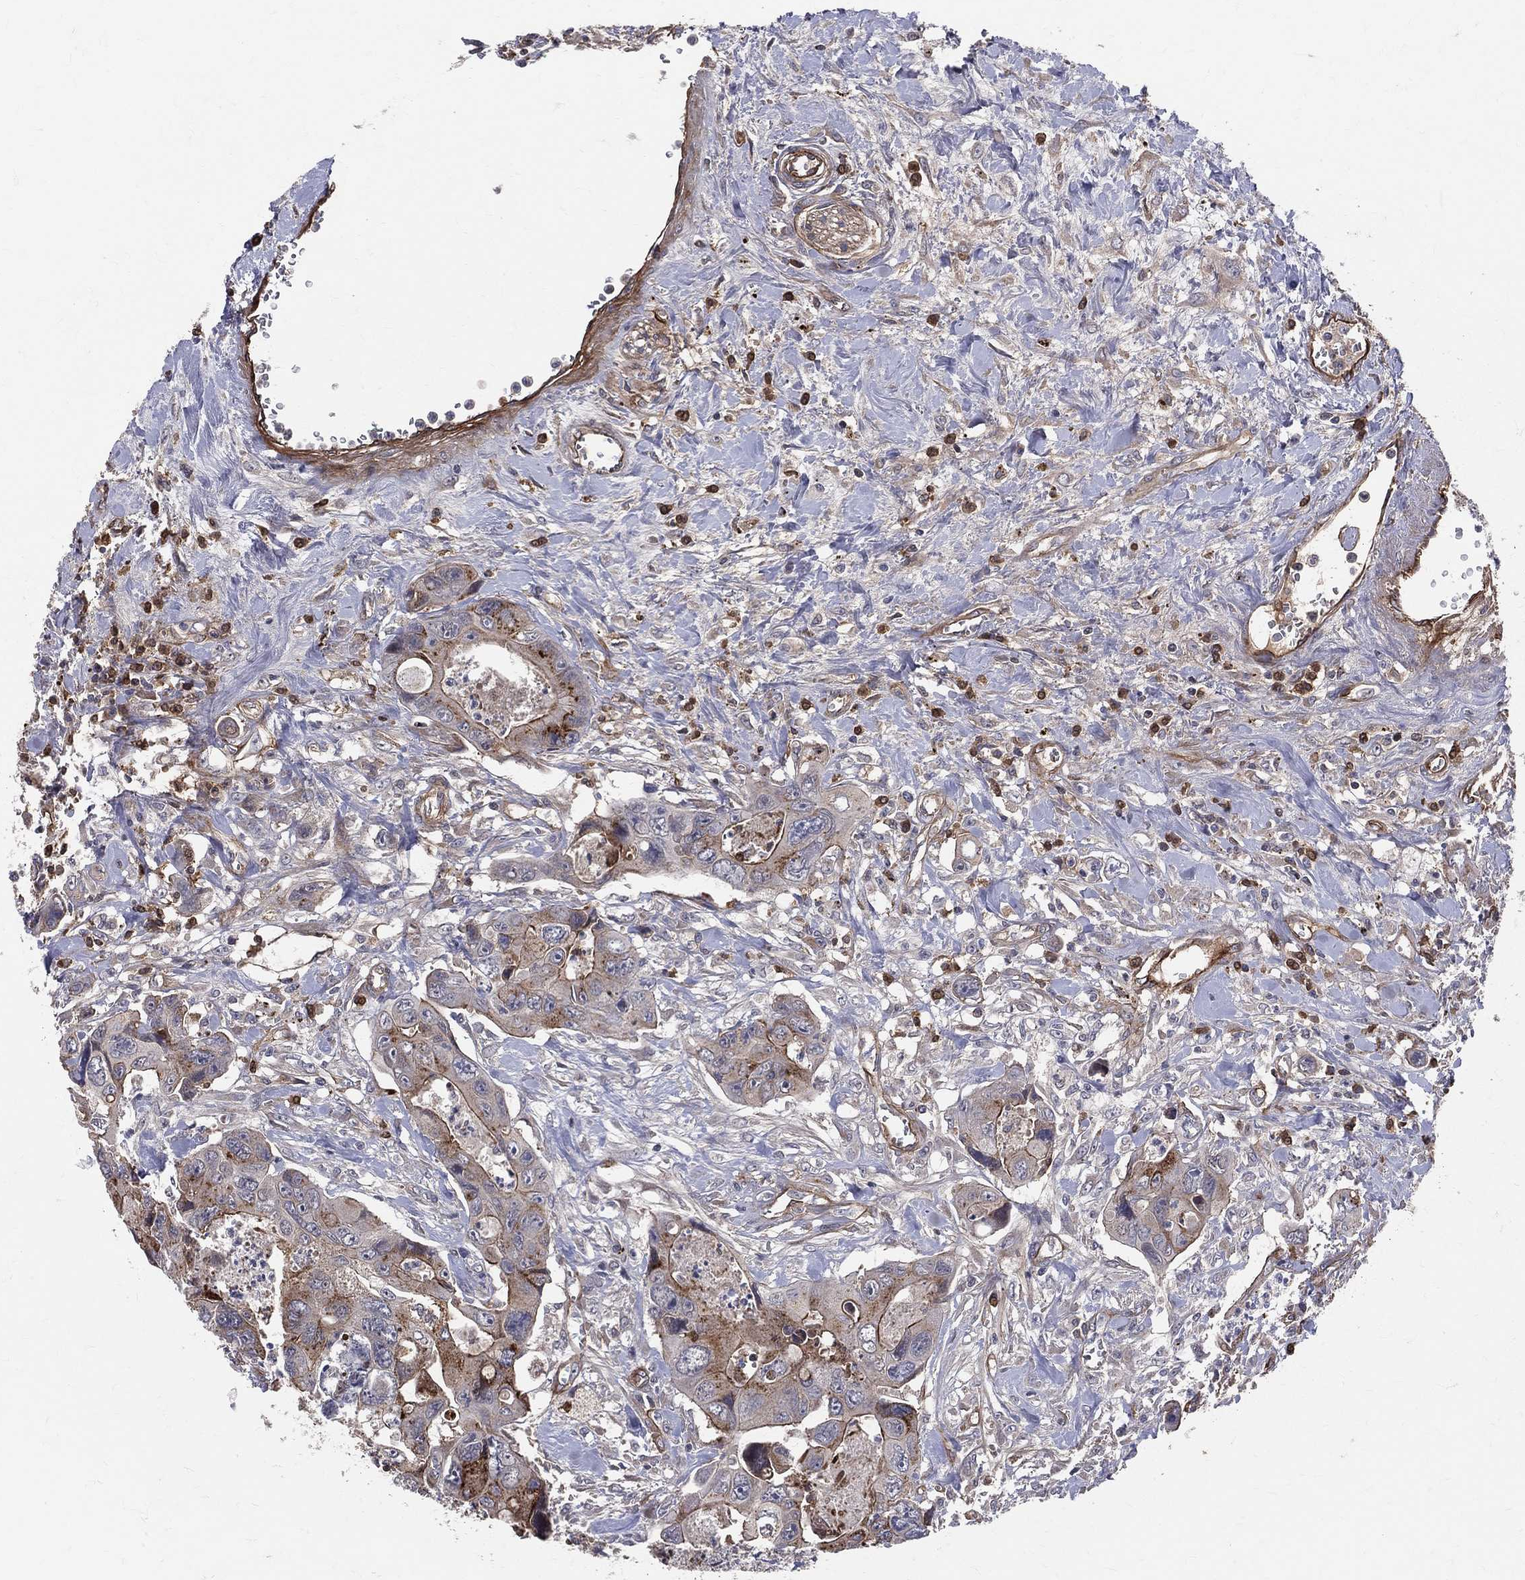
{"staining": {"intensity": "strong", "quantity": "25%-75%", "location": "cytoplasmic/membranous"}, "tissue": "colorectal cancer", "cell_type": "Tumor cells", "image_type": "cancer", "snomed": [{"axis": "morphology", "description": "Adenocarcinoma, NOS"}, {"axis": "topography", "description": "Rectum"}], "caption": "An immunohistochemistry micrograph of neoplastic tissue is shown. Protein staining in brown highlights strong cytoplasmic/membranous positivity in colorectal adenocarcinoma within tumor cells. The protein is stained brown, and the nuclei are stained in blue (DAB (3,3'-diaminobenzidine) IHC with brightfield microscopy, high magnification).", "gene": "ENTPD1", "patient": {"sex": "male", "age": 62}}